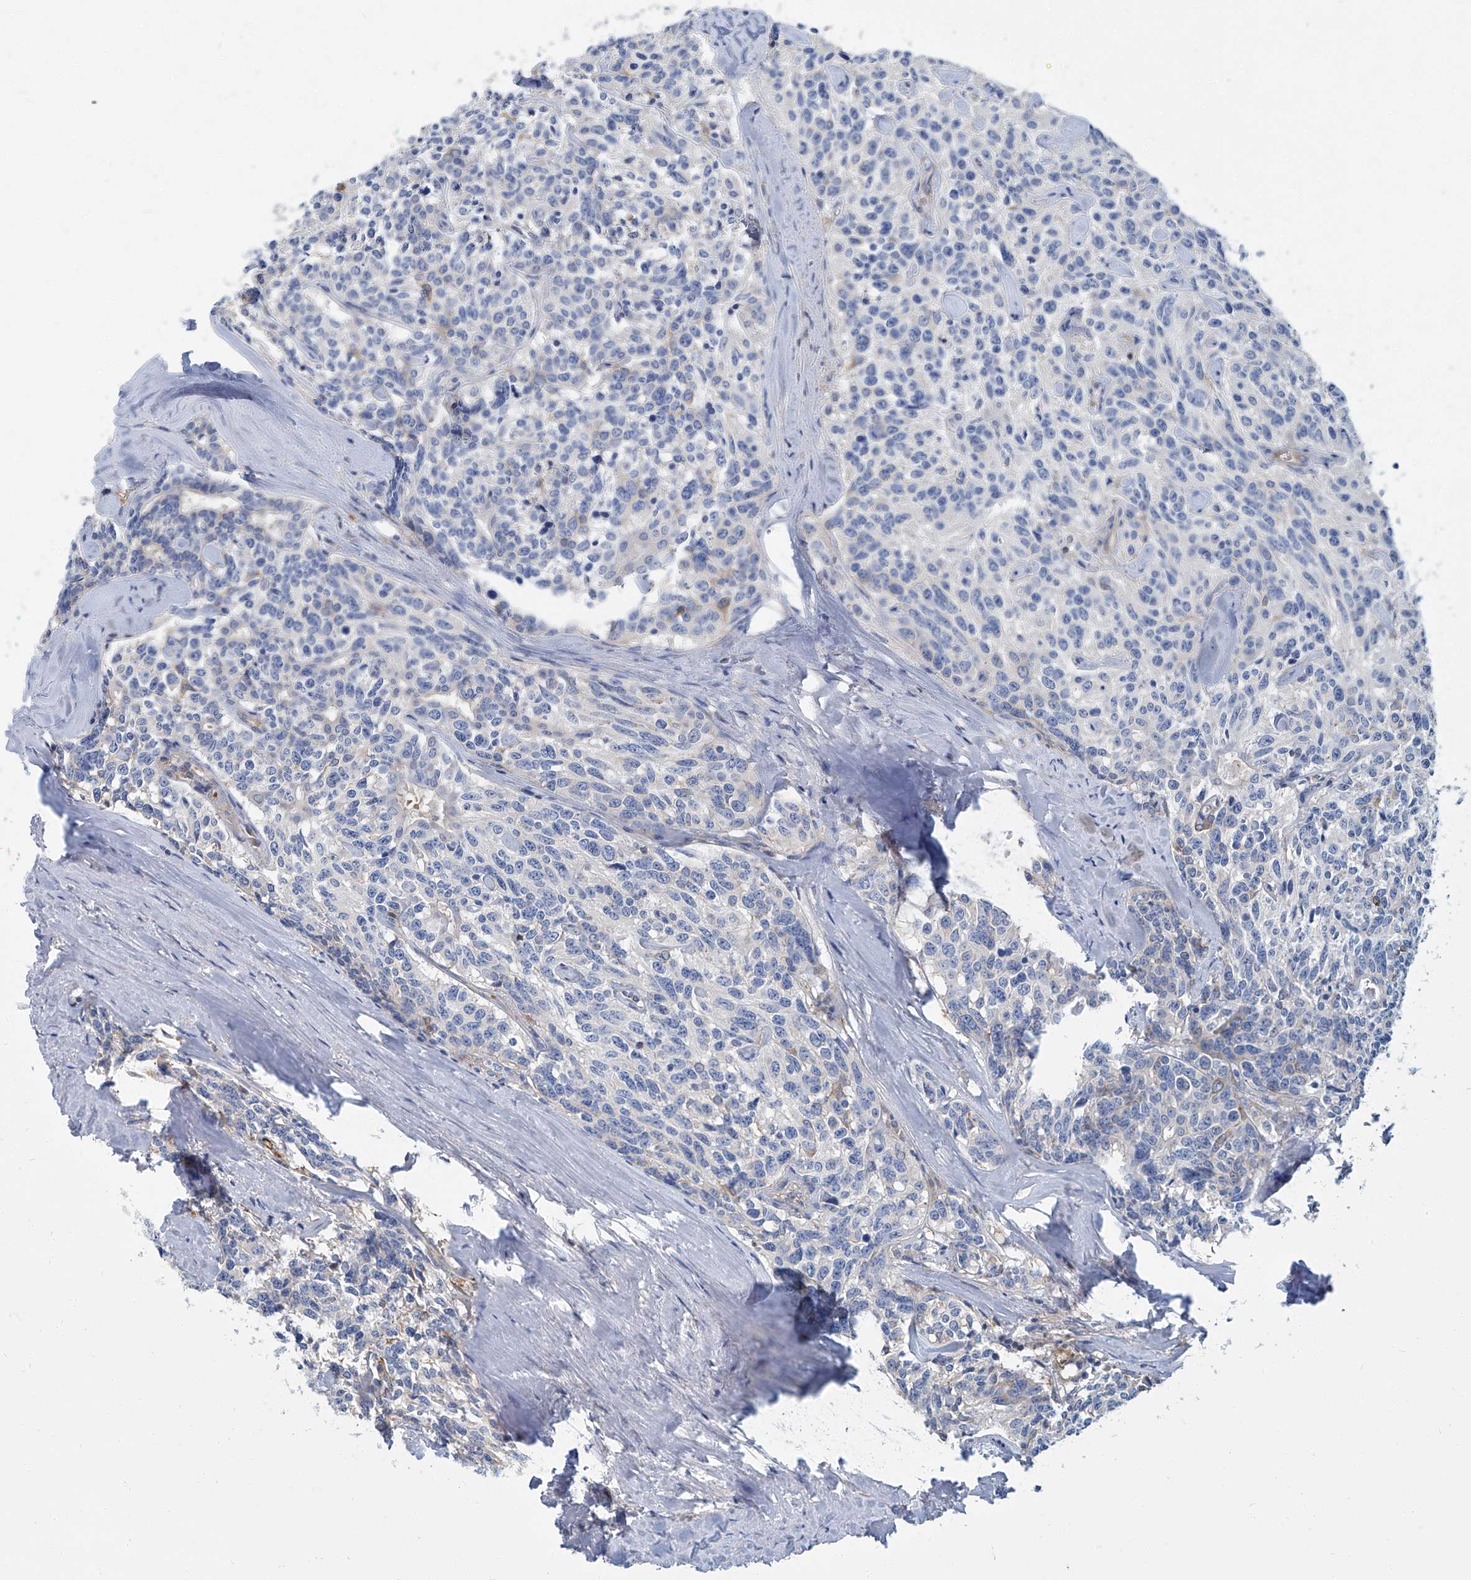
{"staining": {"intensity": "negative", "quantity": "none", "location": "none"}, "tissue": "carcinoid", "cell_type": "Tumor cells", "image_type": "cancer", "snomed": [{"axis": "morphology", "description": "Carcinoid, malignant, NOS"}, {"axis": "topography", "description": "Lung"}], "caption": "Immunohistochemistry (IHC) of human carcinoid (malignant) reveals no staining in tumor cells.", "gene": "PSMB10", "patient": {"sex": "female", "age": 46}}